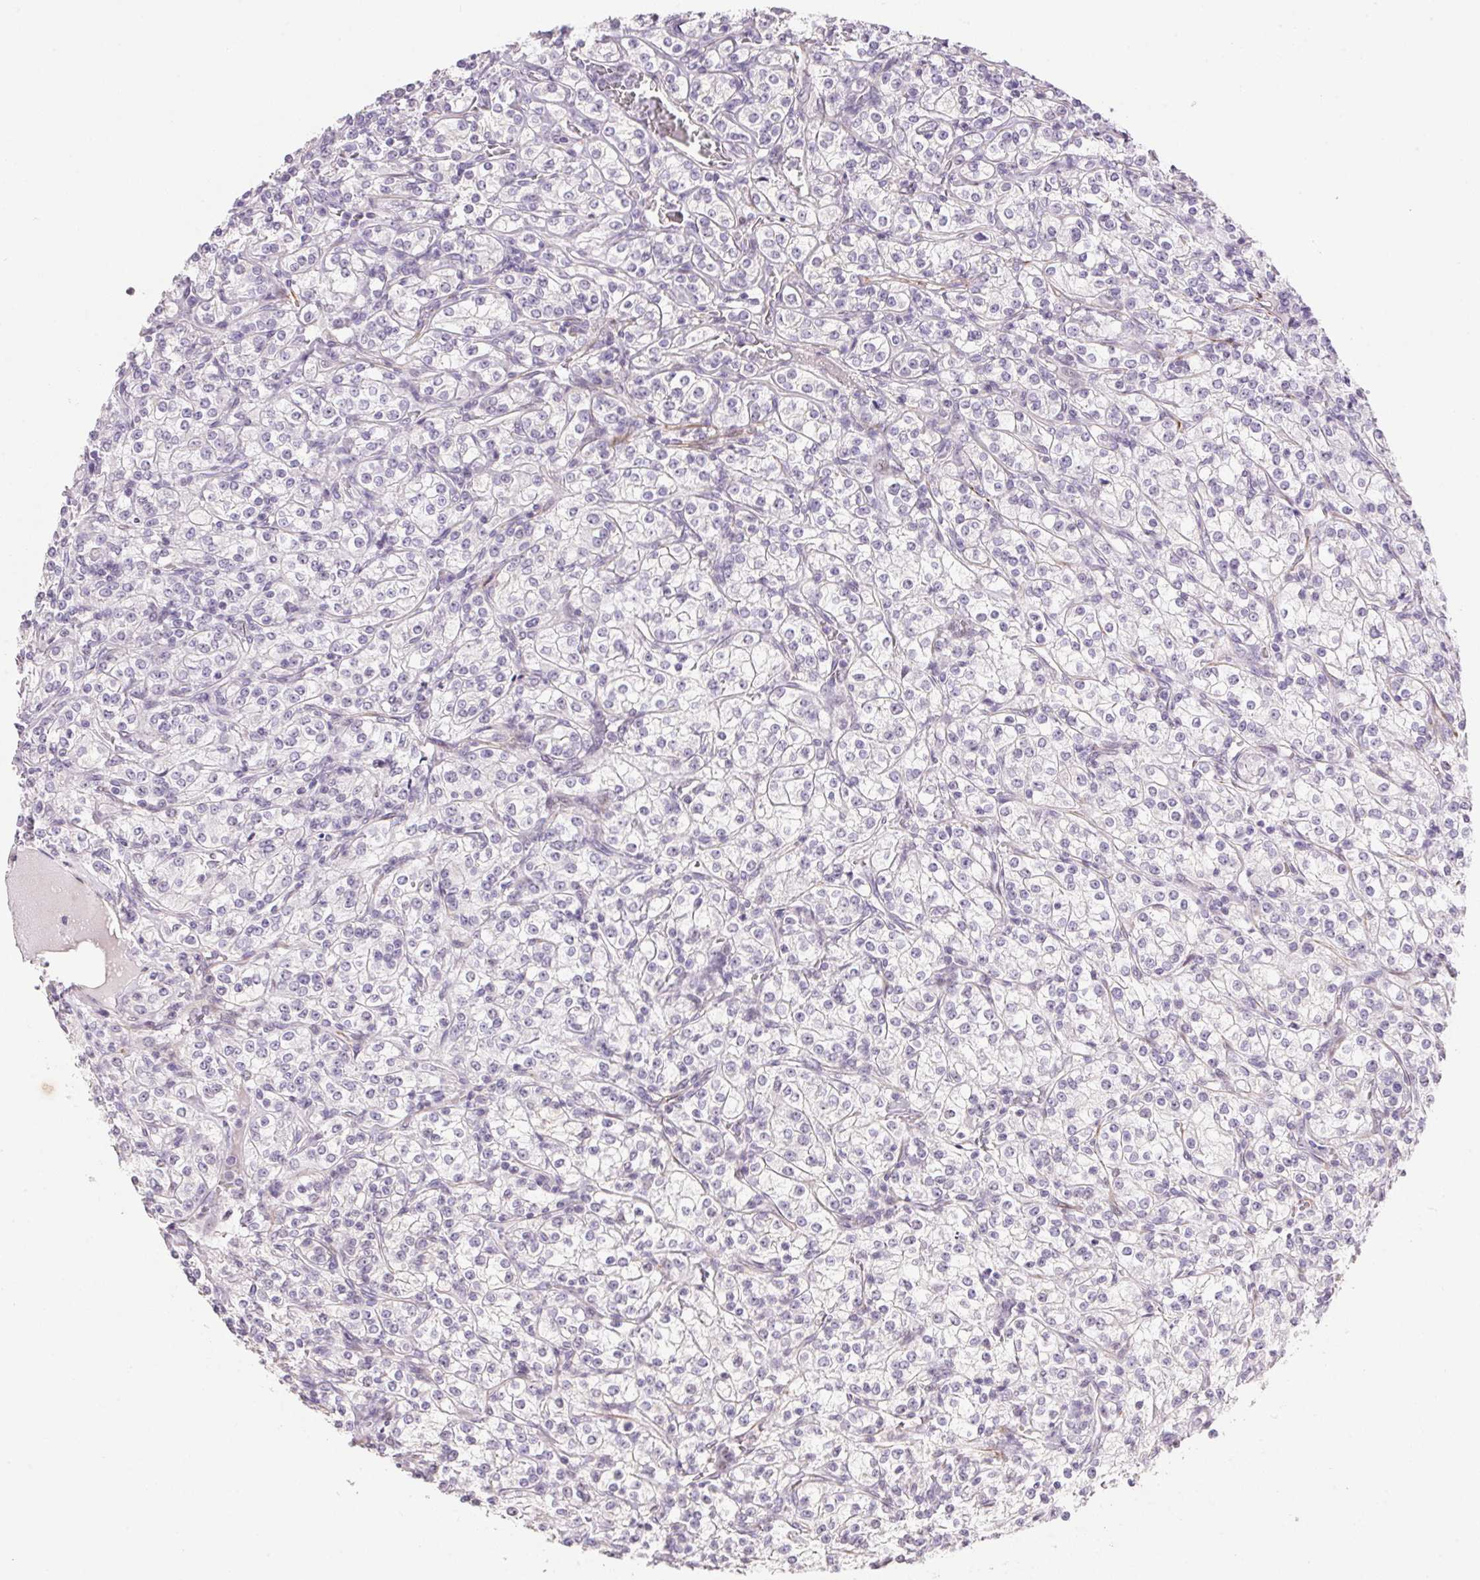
{"staining": {"intensity": "negative", "quantity": "none", "location": "none"}, "tissue": "renal cancer", "cell_type": "Tumor cells", "image_type": "cancer", "snomed": [{"axis": "morphology", "description": "Adenocarcinoma, NOS"}, {"axis": "topography", "description": "Kidney"}], "caption": "High magnification brightfield microscopy of renal cancer (adenocarcinoma) stained with DAB (brown) and counterstained with hematoxylin (blue): tumor cells show no significant staining.", "gene": "GYG2", "patient": {"sex": "male", "age": 77}}